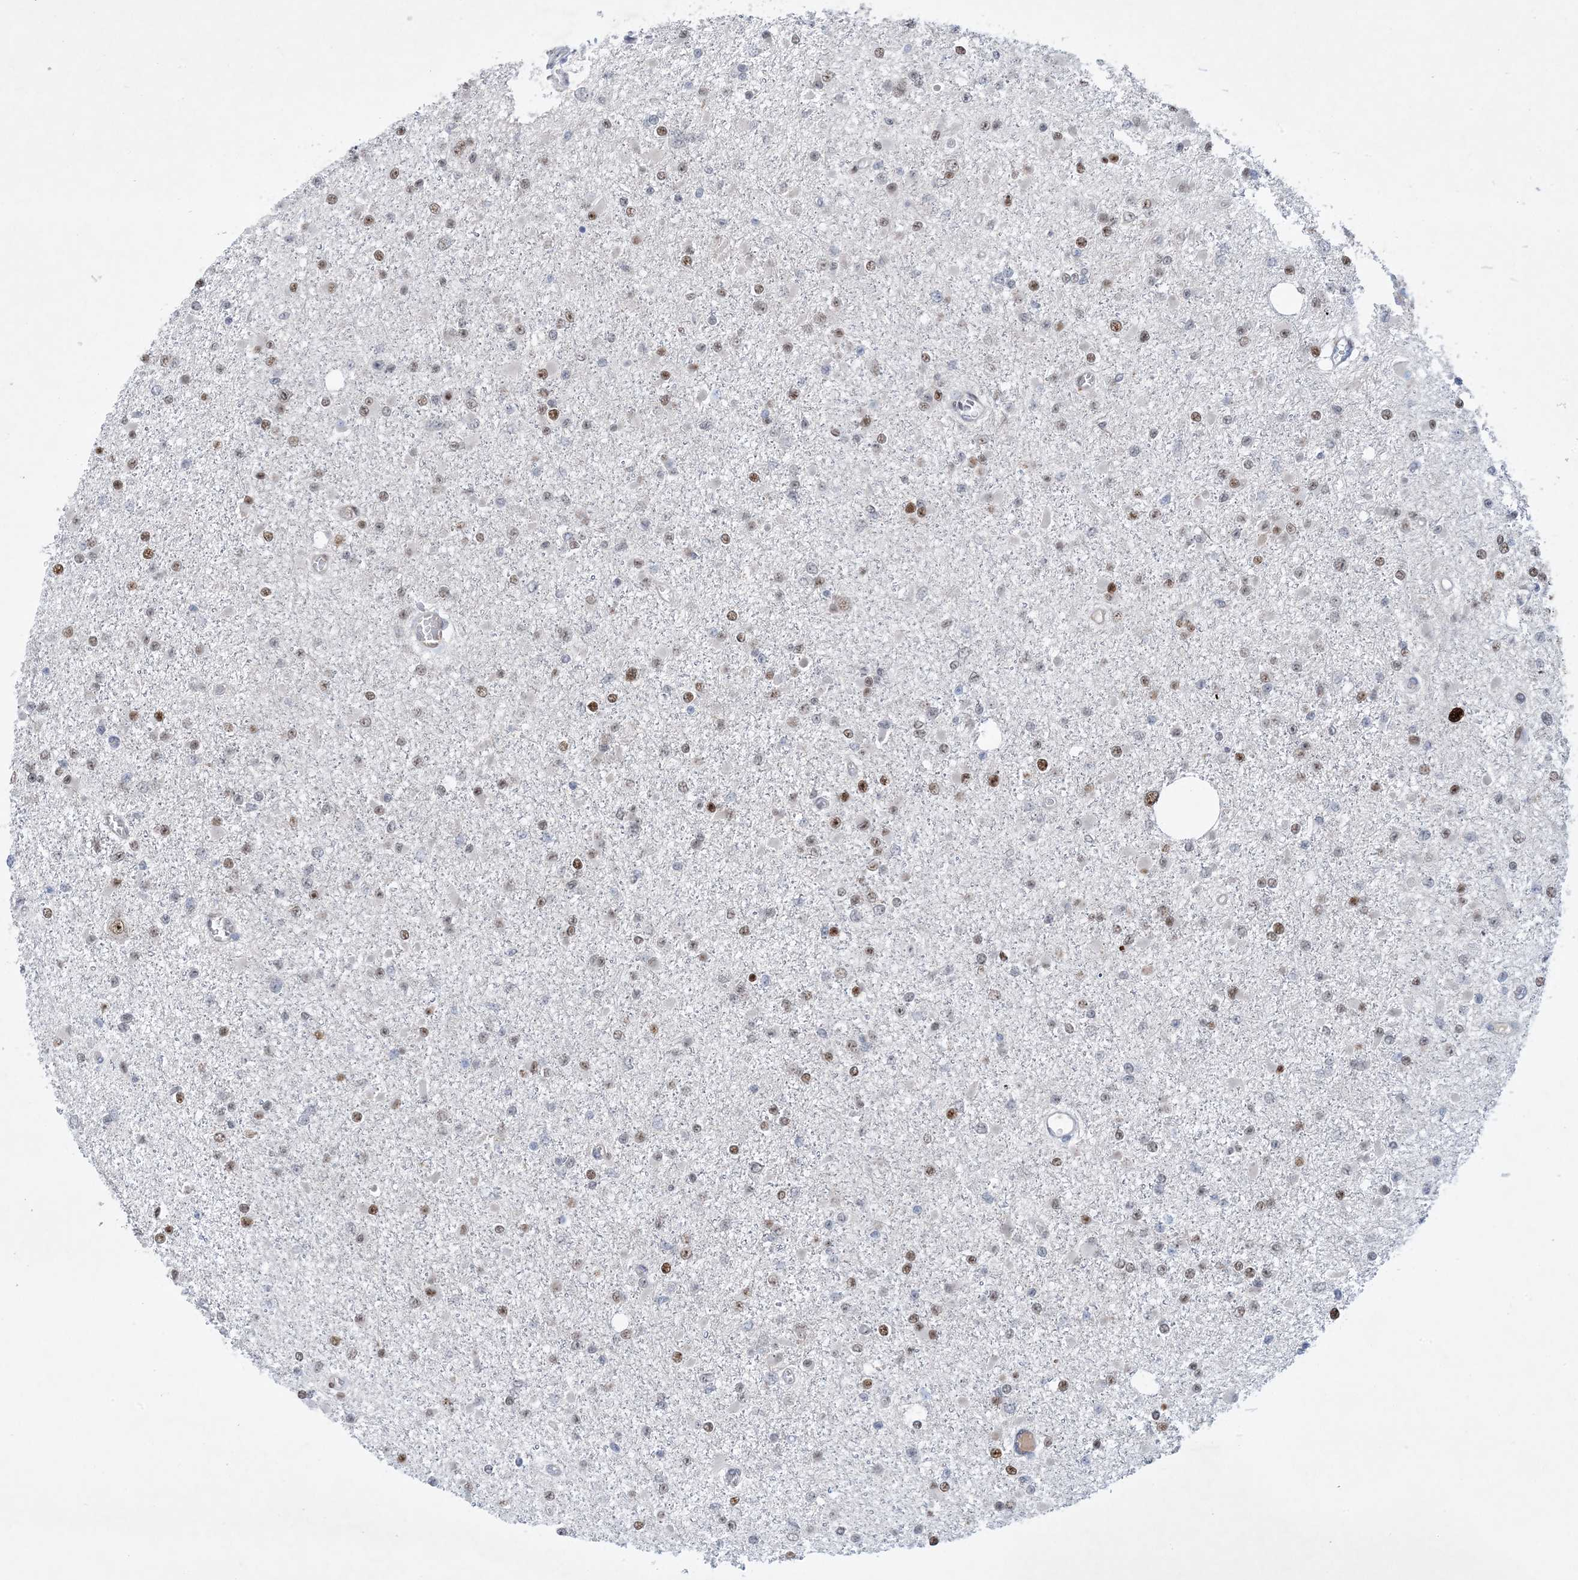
{"staining": {"intensity": "moderate", "quantity": "25%-75%", "location": "nuclear"}, "tissue": "glioma", "cell_type": "Tumor cells", "image_type": "cancer", "snomed": [{"axis": "morphology", "description": "Glioma, malignant, Low grade"}, {"axis": "topography", "description": "Brain"}], "caption": "IHC photomicrograph of human malignant glioma (low-grade) stained for a protein (brown), which reveals medium levels of moderate nuclear staining in approximately 25%-75% of tumor cells.", "gene": "TSPYL1", "patient": {"sex": "female", "age": 22}}